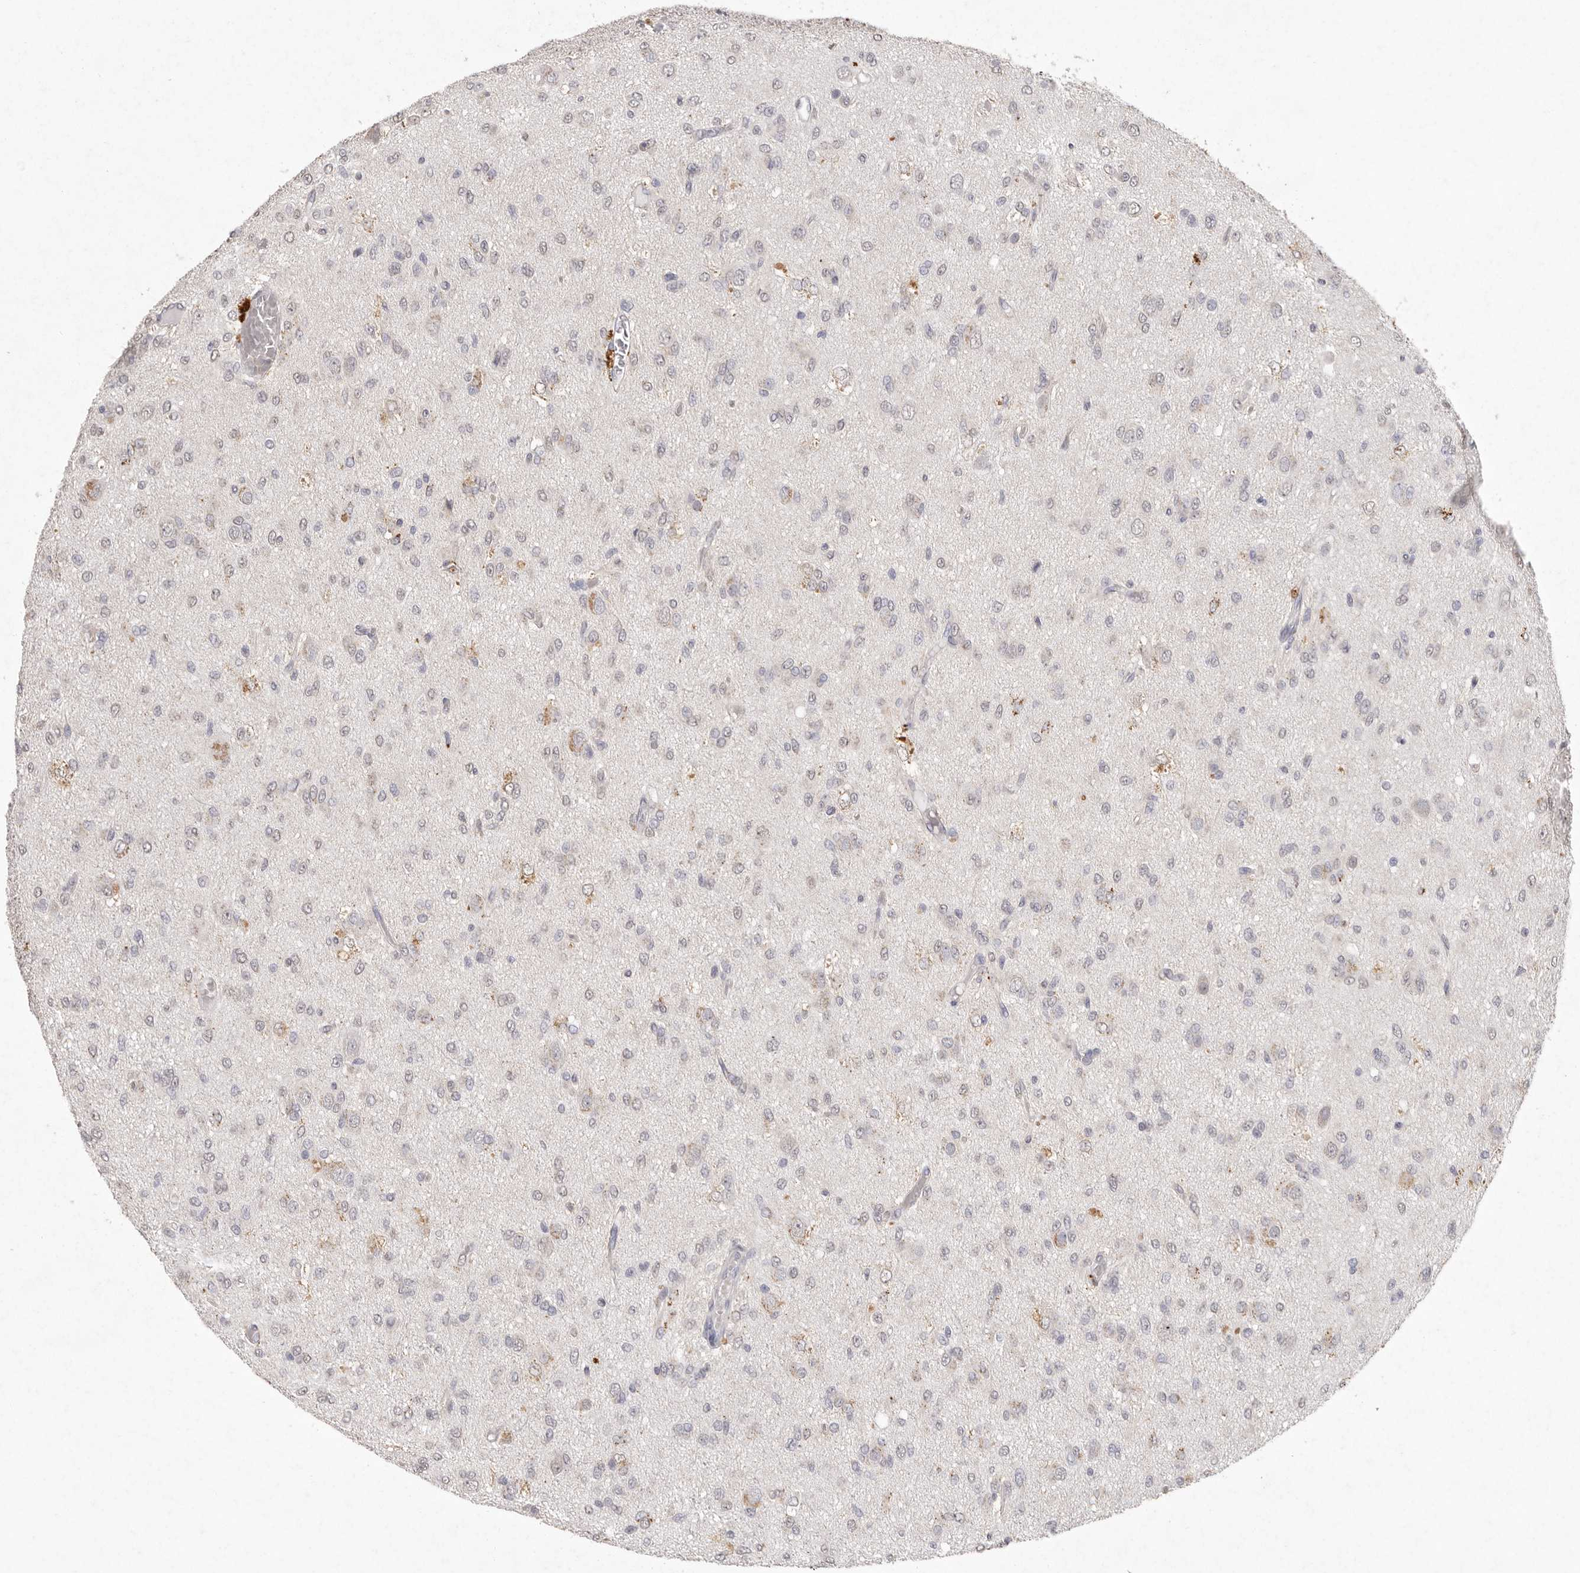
{"staining": {"intensity": "negative", "quantity": "none", "location": "none"}, "tissue": "glioma", "cell_type": "Tumor cells", "image_type": "cancer", "snomed": [{"axis": "morphology", "description": "Glioma, malignant, High grade"}, {"axis": "topography", "description": "Brain"}], "caption": "Glioma was stained to show a protein in brown. There is no significant staining in tumor cells.", "gene": "FAM185A", "patient": {"sex": "female", "age": 59}}